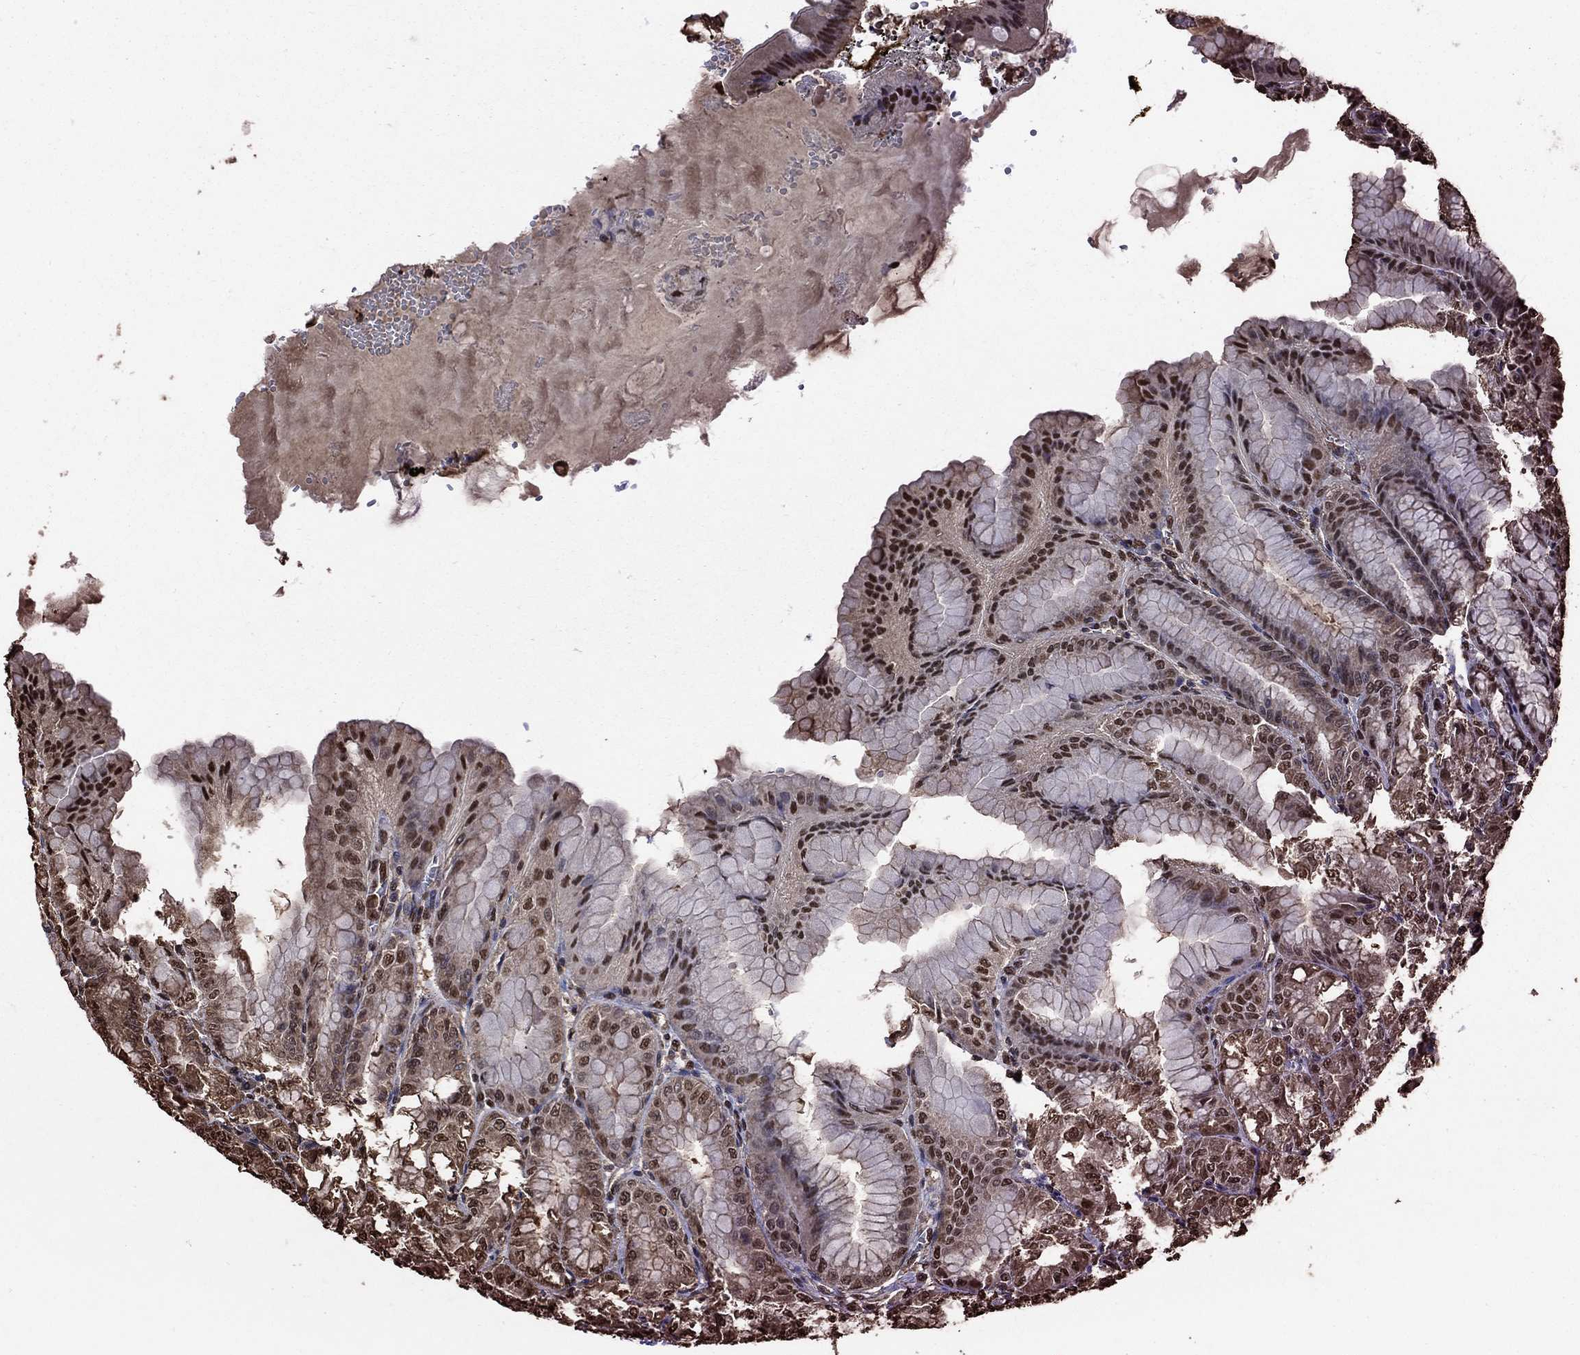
{"staining": {"intensity": "moderate", "quantity": "25%-75%", "location": "cytoplasmic/membranous,nuclear"}, "tissue": "stomach", "cell_type": "Glandular cells", "image_type": "normal", "snomed": [{"axis": "morphology", "description": "Normal tissue, NOS"}, {"axis": "topography", "description": "Stomach"}], "caption": "A high-resolution image shows immunohistochemistry staining of normal stomach, which displays moderate cytoplasmic/membranous,nuclear expression in about 25%-75% of glandular cells.", "gene": "GAPDH", "patient": {"sex": "male", "age": 71}}